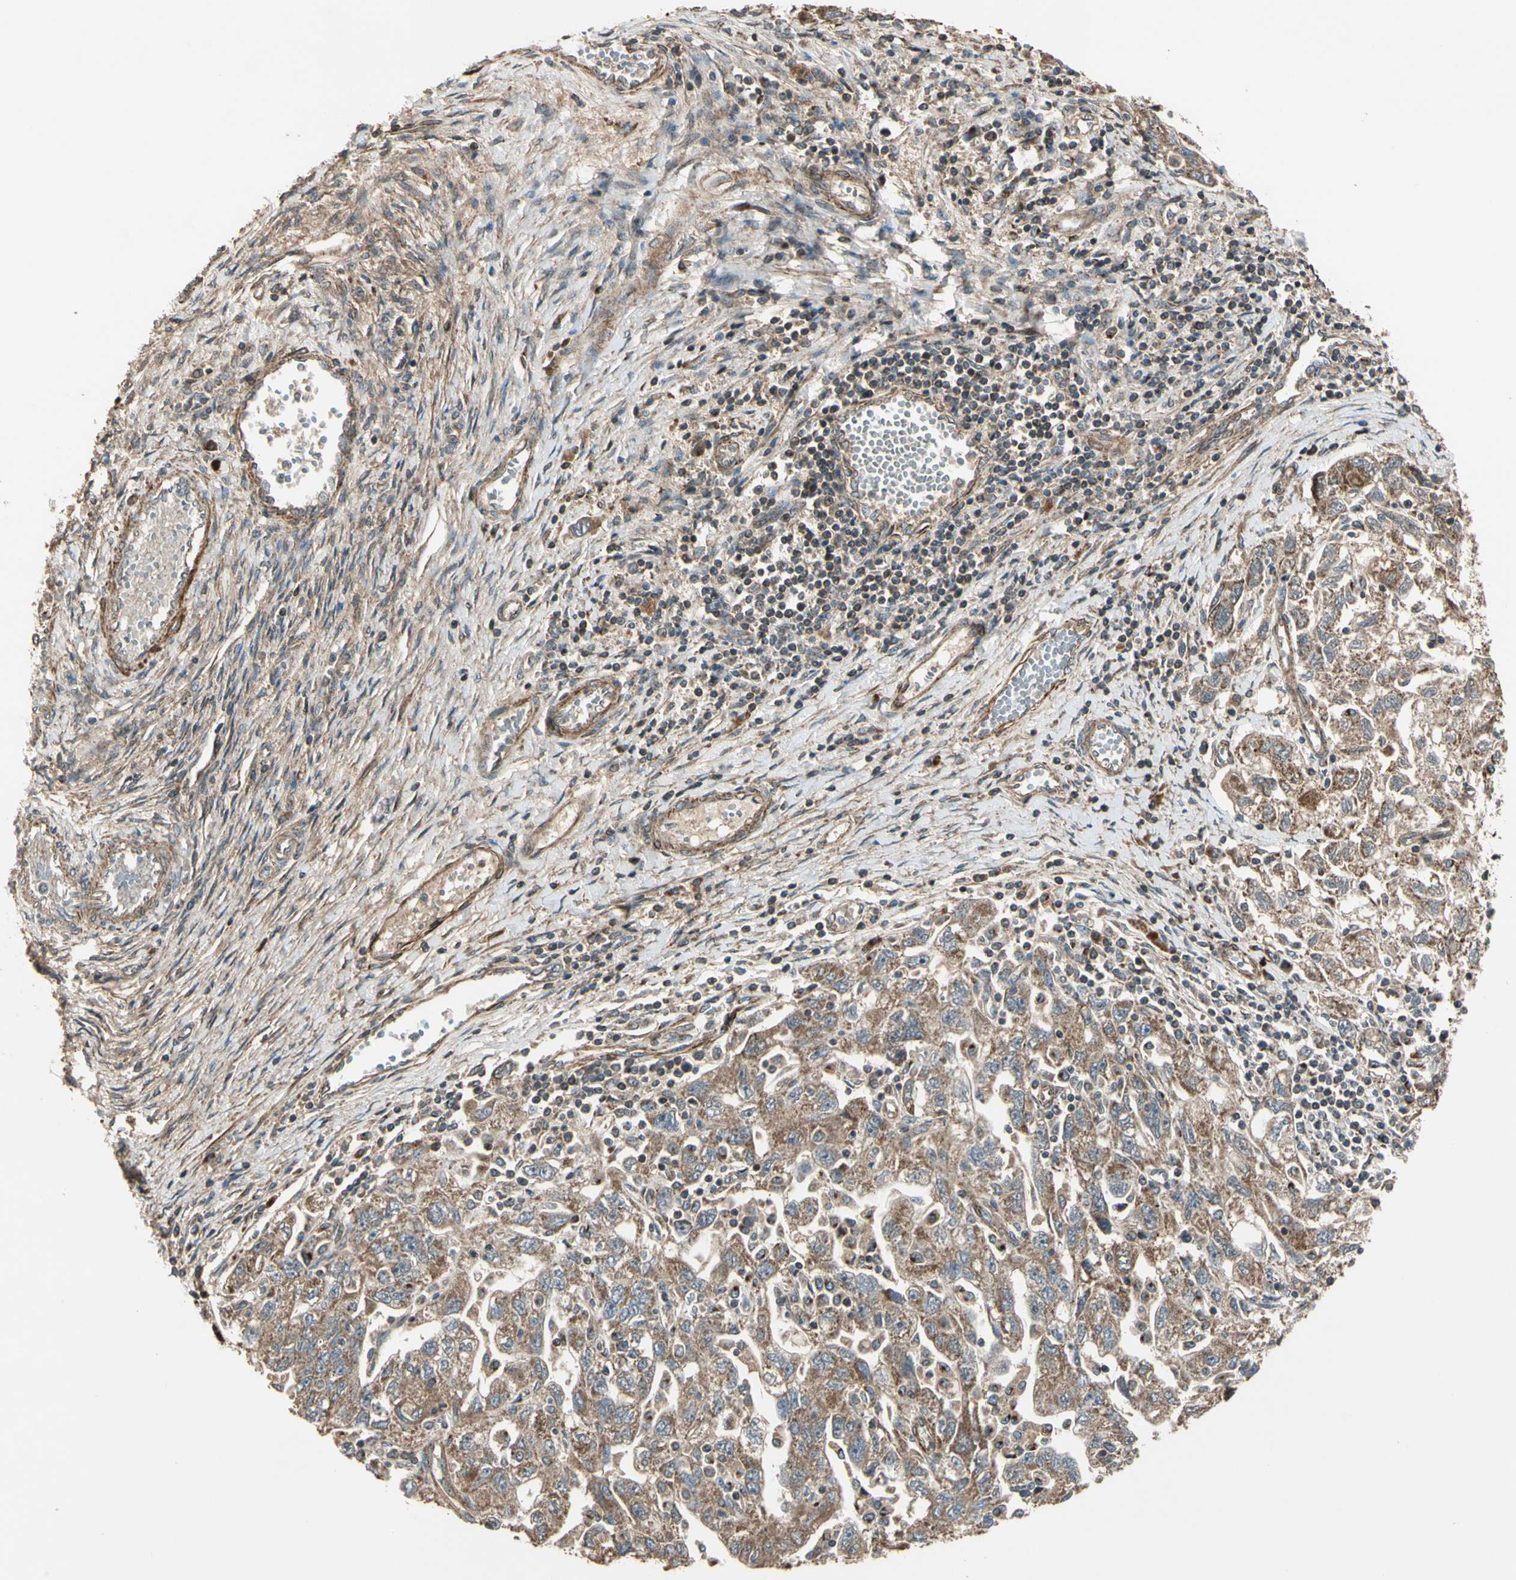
{"staining": {"intensity": "moderate", "quantity": ">75%", "location": "cytoplasmic/membranous"}, "tissue": "ovarian cancer", "cell_type": "Tumor cells", "image_type": "cancer", "snomed": [{"axis": "morphology", "description": "Carcinoma, NOS"}, {"axis": "morphology", "description": "Cystadenocarcinoma, serous, NOS"}, {"axis": "topography", "description": "Ovary"}], "caption": "Tumor cells display medium levels of moderate cytoplasmic/membranous positivity in approximately >75% of cells in human ovarian carcinoma.", "gene": "GCK", "patient": {"sex": "female", "age": 69}}